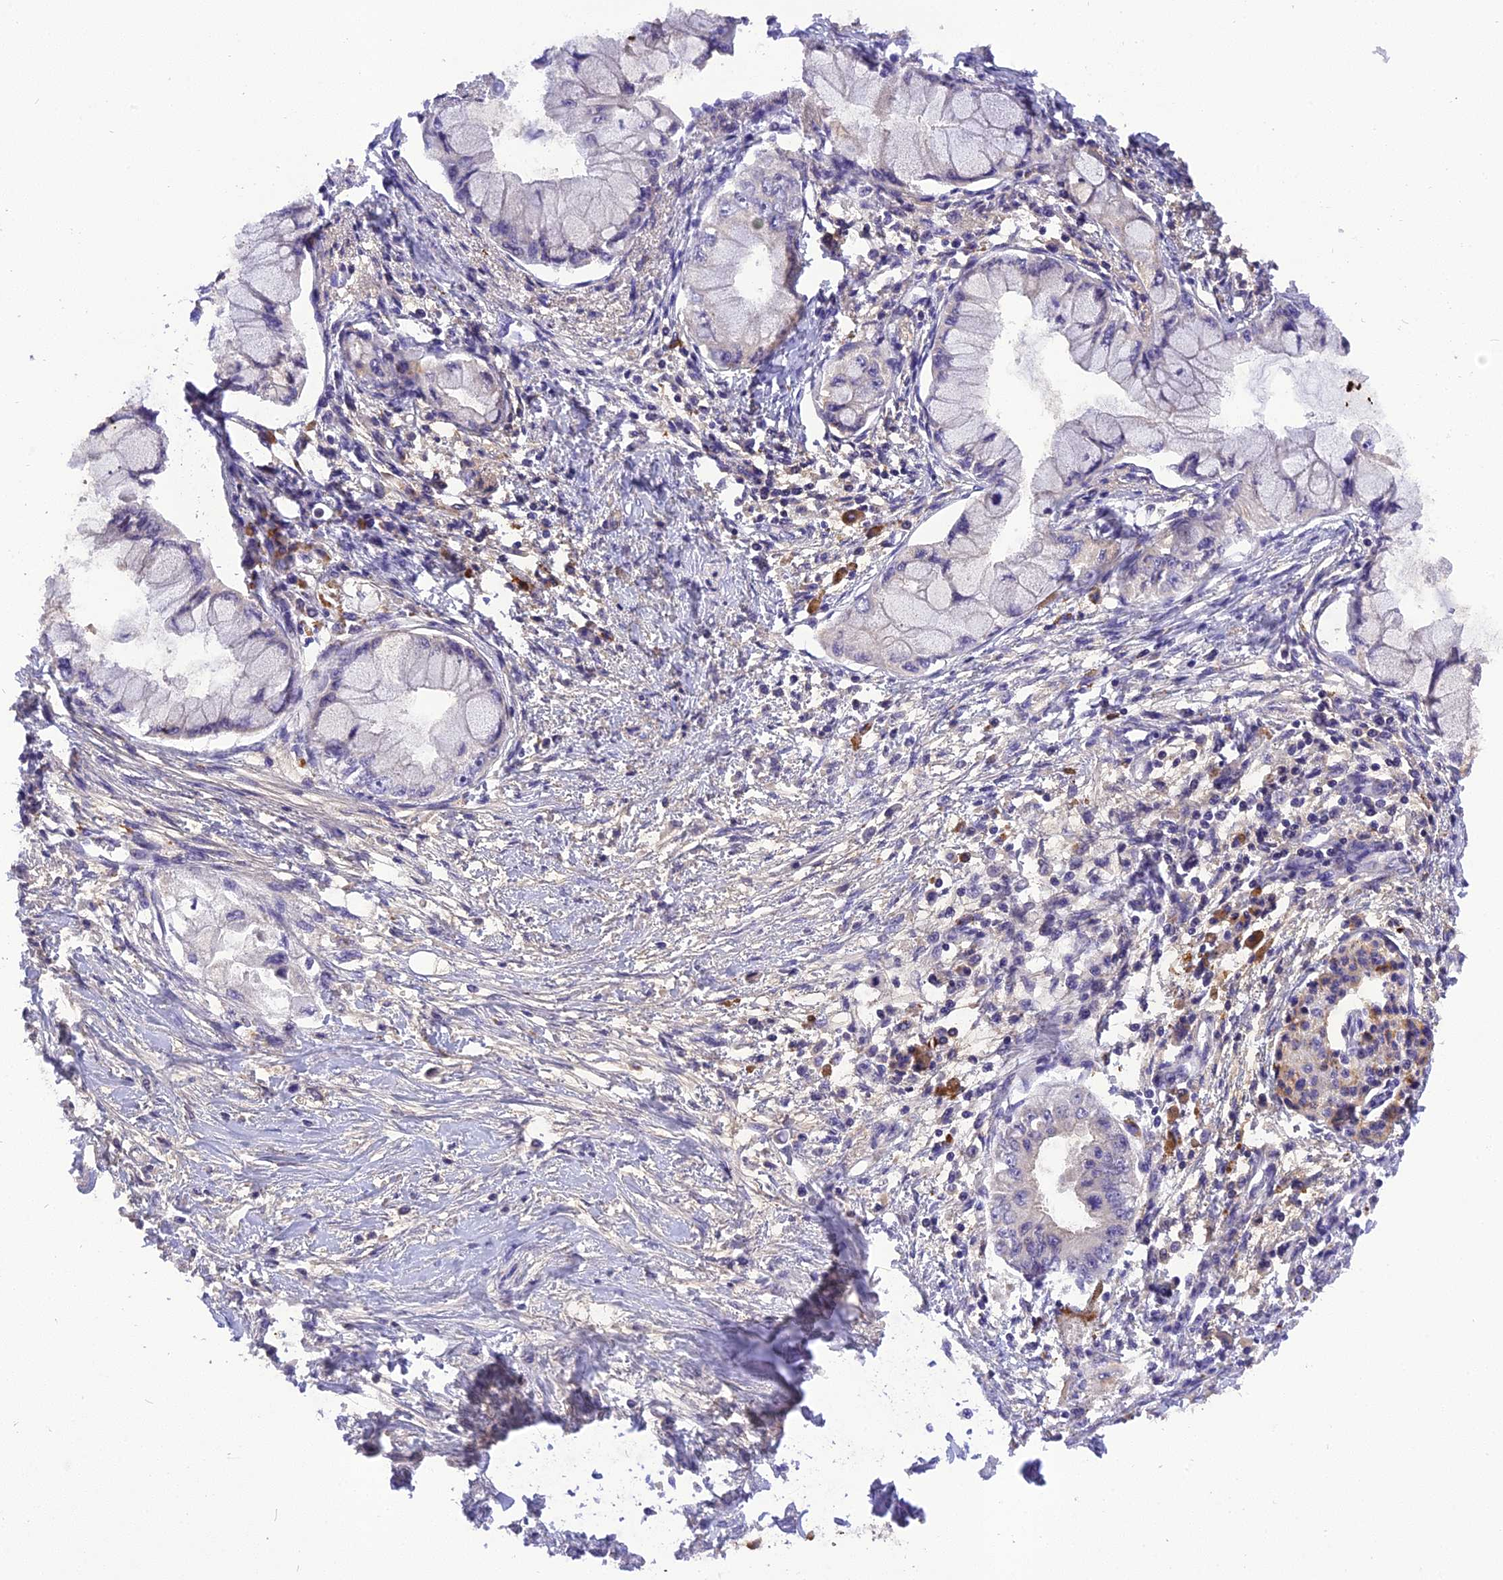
{"staining": {"intensity": "negative", "quantity": "none", "location": "none"}, "tissue": "pancreatic cancer", "cell_type": "Tumor cells", "image_type": "cancer", "snomed": [{"axis": "morphology", "description": "Adenocarcinoma, NOS"}, {"axis": "topography", "description": "Pancreas"}], "caption": "High magnification brightfield microscopy of adenocarcinoma (pancreatic) stained with DAB (3,3'-diaminobenzidine) (brown) and counterstained with hematoxylin (blue): tumor cells show no significant expression.", "gene": "FNIP2", "patient": {"sex": "male", "age": 48}}